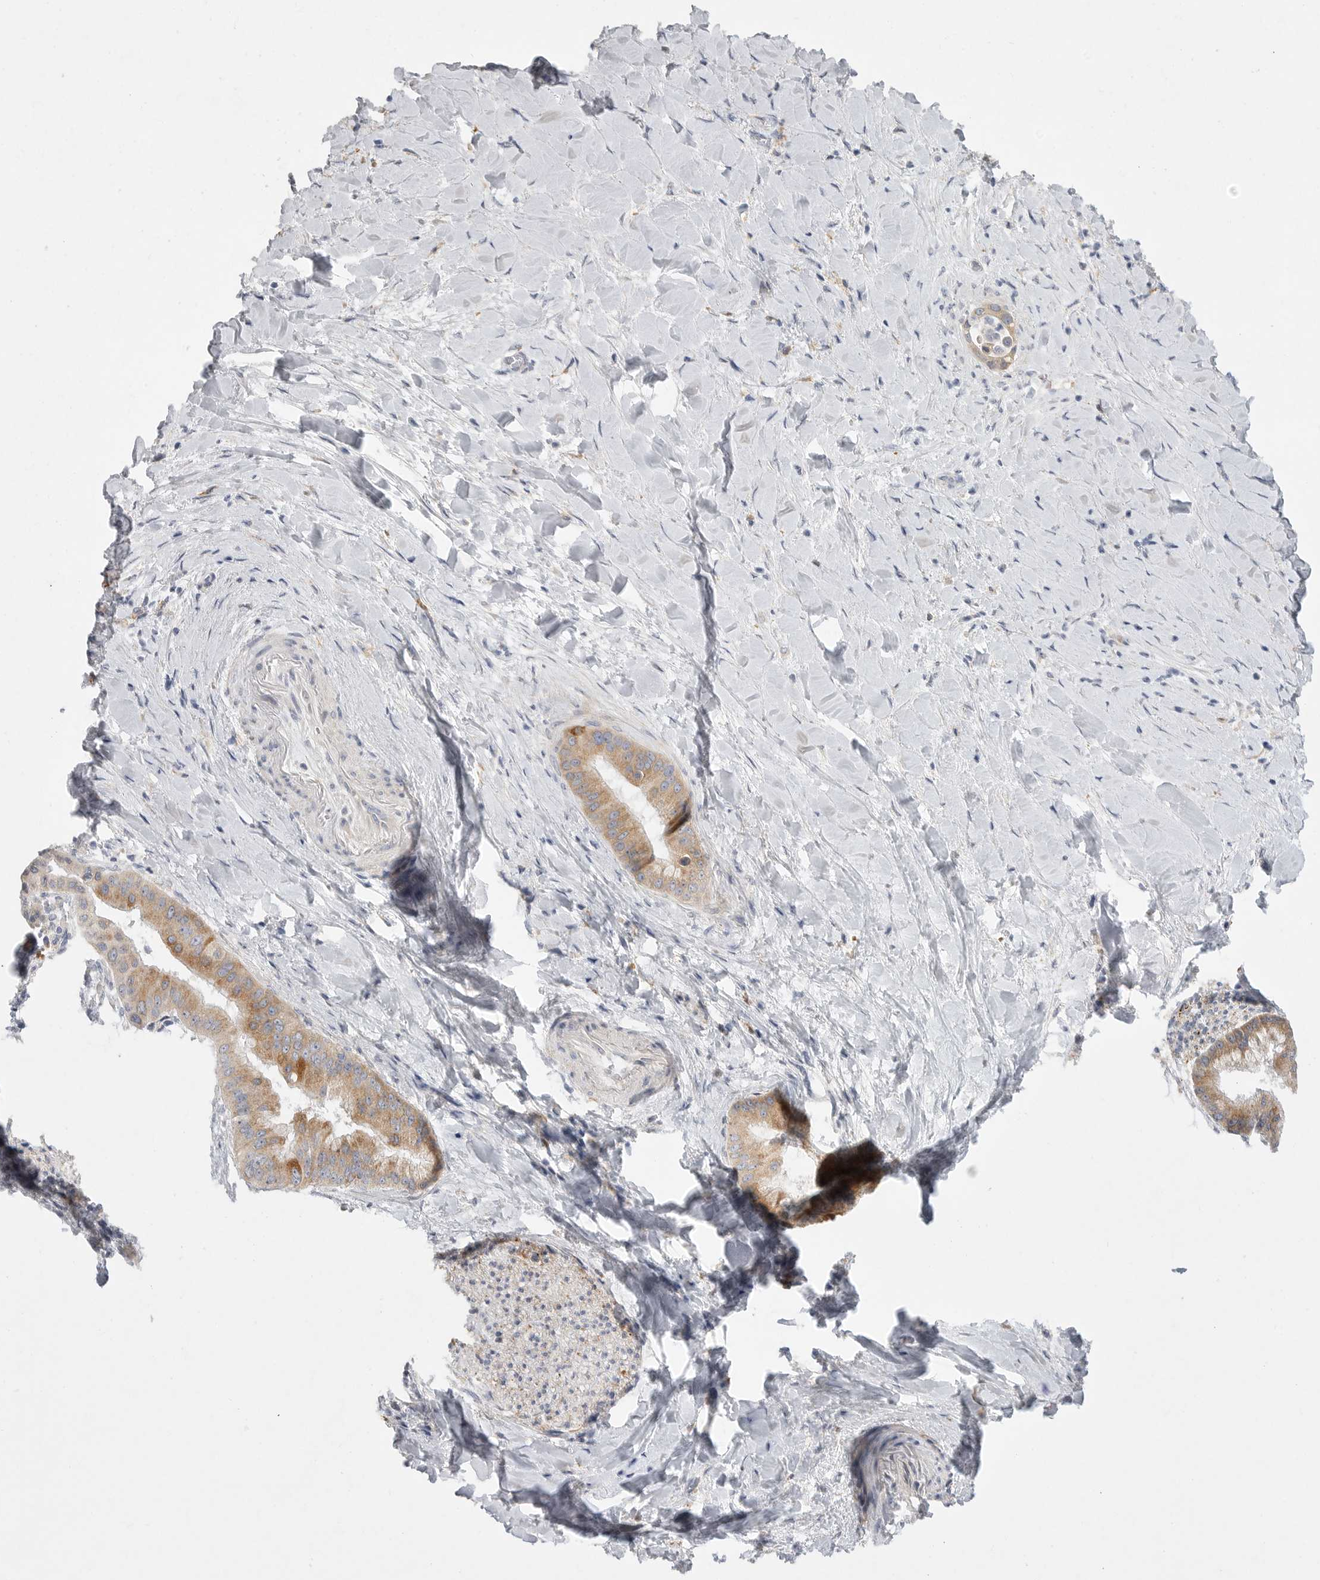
{"staining": {"intensity": "moderate", "quantity": ">75%", "location": "cytoplasmic/membranous"}, "tissue": "liver cancer", "cell_type": "Tumor cells", "image_type": "cancer", "snomed": [{"axis": "morphology", "description": "Cholangiocarcinoma"}, {"axis": "topography", "description": "Liver"}], "caption": "An immunohistochemistry histopathology image of tumor tissue is shown. Protein staining in brown highlights moderate cytoplasmic/membranous positivity in liver cholangiocarcinoma within tumor cells.", "gene": "EDEM3", "patient": {"sex": "female", "age": 54}}